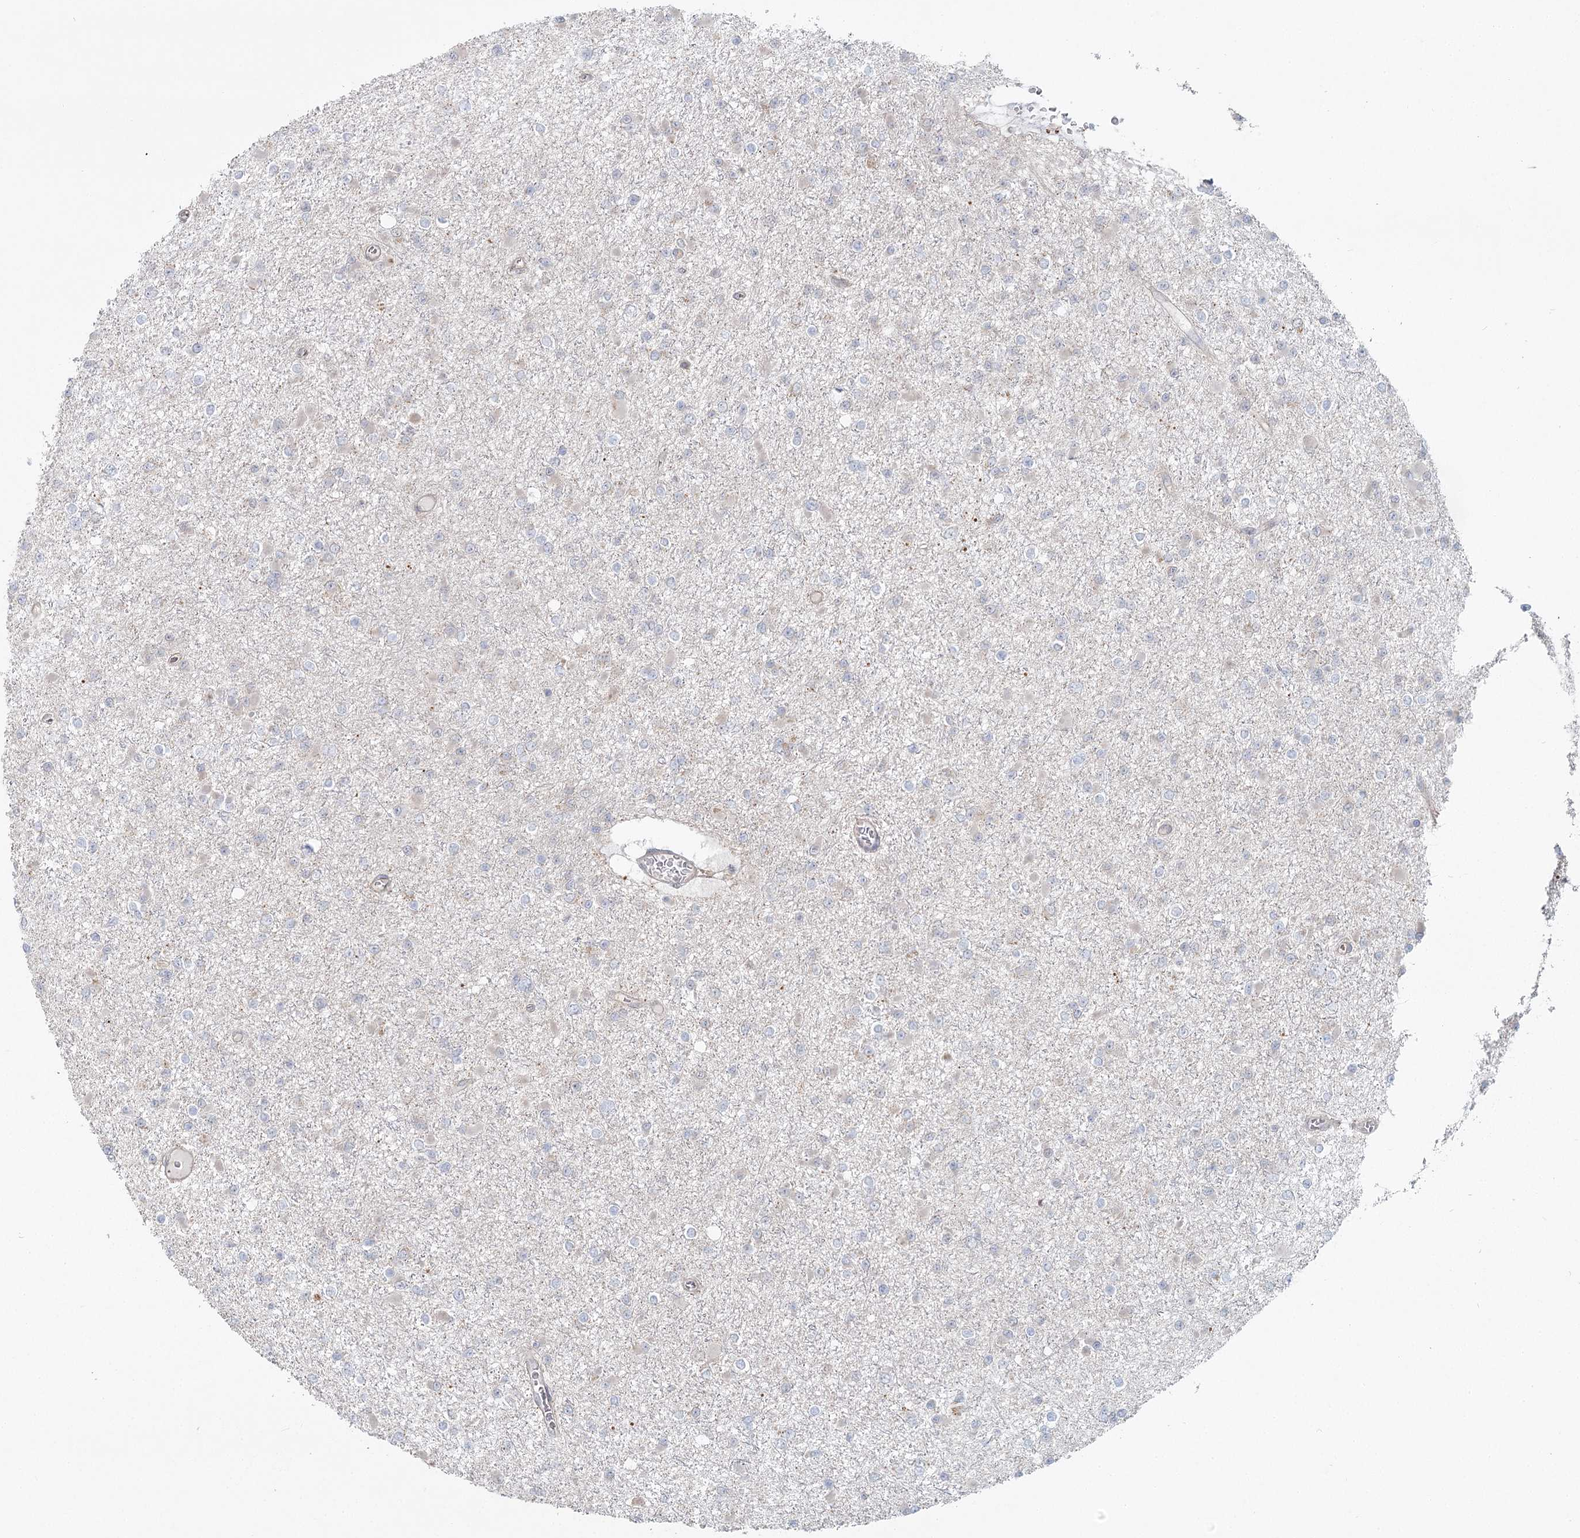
{"staining": {"intensity": "negative", "quantity": "none", "location": "none"}, "tissue": "glioma", "cell_type": "Tumor cells", "image_type": "cancer", "snomed": [{"axis": "morphology", "description": "Glioma, malignant, Low grade"}, {"axis": "topography", "description": "Brain"}], "caption": "A photomicrograph of human low-grade glioma (malignant) is negative for staining in tumor cells.", "gene": "THNSL1", "patient": {"sex": "female", "age": 22}}